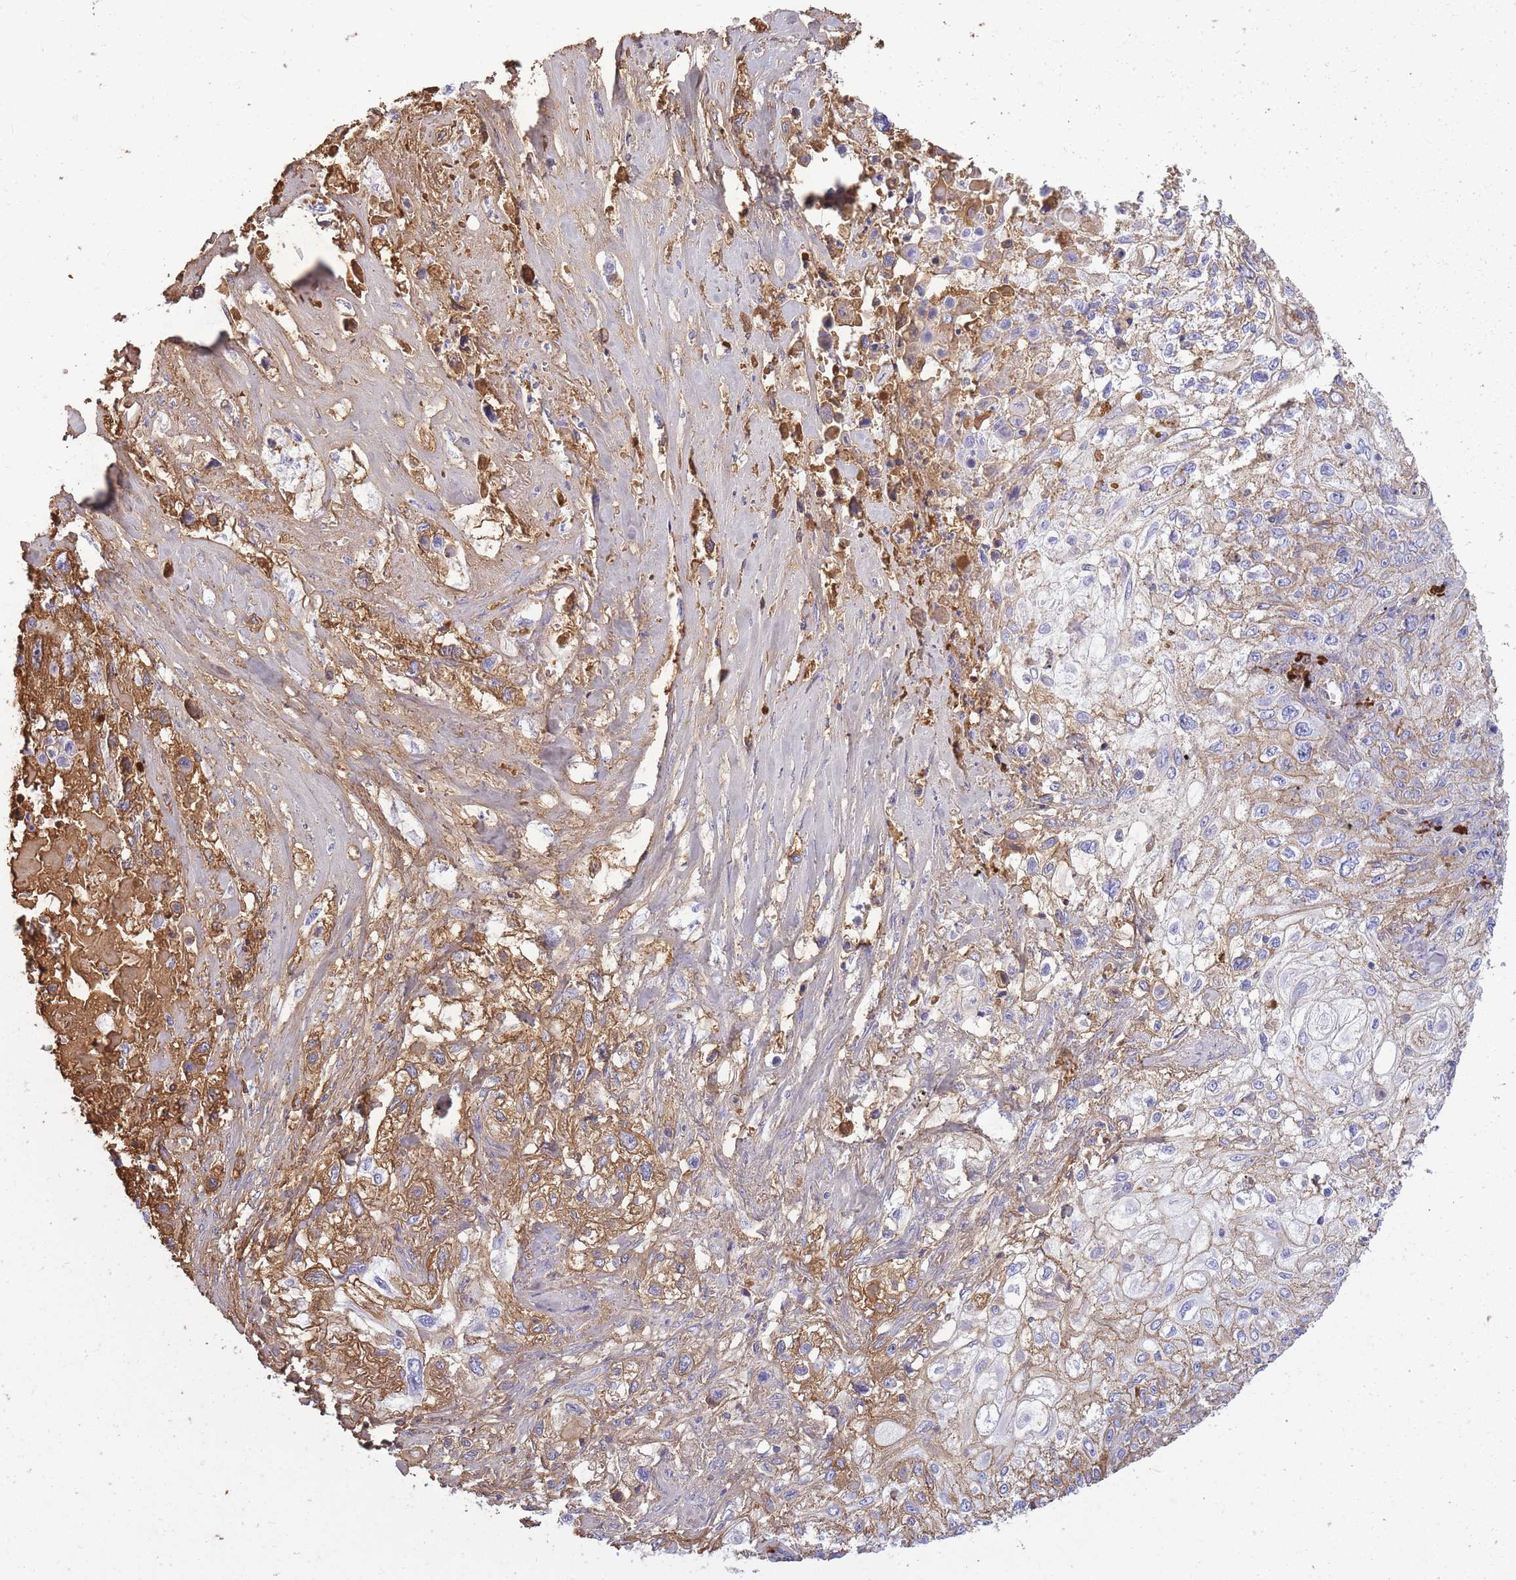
{"staining": {"intensity": "weak", "quantity": "<25%", "location": "cytoplasmic/membranous"}, "tissue": "lung cancer", "cell_type": "Tumor cells", "image_type": "cancer", "snomed": [{"axis": "morphology", "description": "Squamous cell carcinoma, NOS"}, {"axis": "topography", "description": "Lung"}], "caption": "Immunohistochemistry (IHC) photomicrograph of neoplastic tissue: human squamous cell carcinoma (lung) stained with DAB shows no significant protein expression in tumor cells.", "gene": "IGKV1D-42", "patient": {"sex": "female", "age": 69}}